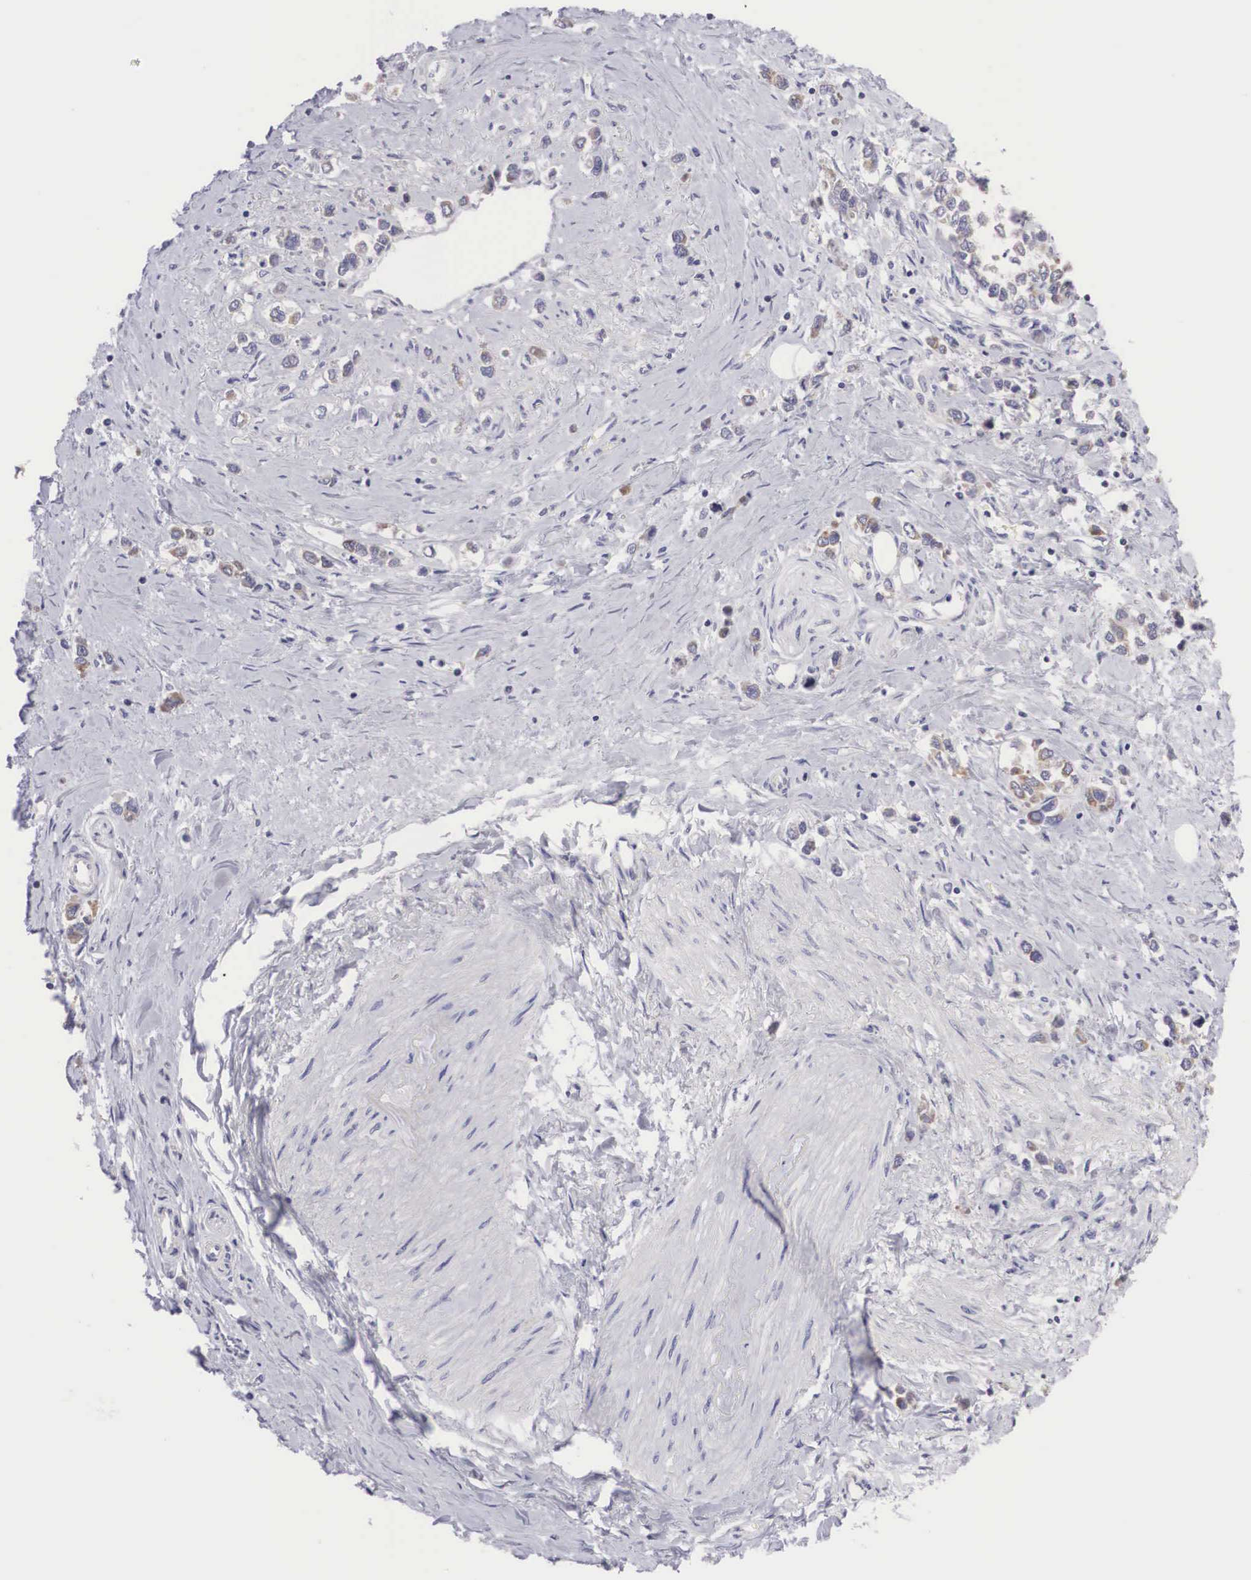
{"staining": {"intensity": "moderate", "quantity": "25%-75%", "location": "cytoplasmic/membranous"}, "tissue": "stomach cancer", "cell_type": "Tumor cells", "image_type": "cancer", "snomed": [{"axis": "morphology", "description": "Adenocarcinoma, NOS"}, {"axis": "topography", "description": "Stomach, upper"}], "caption": "Tumor cells demonstrate medium levels of moderate cytoplasmic/membranous expression in about 25%-75% of cells in stomach cancer.", "gene": "TXLNG", "patient": {"sex": "male", "age": 76}}